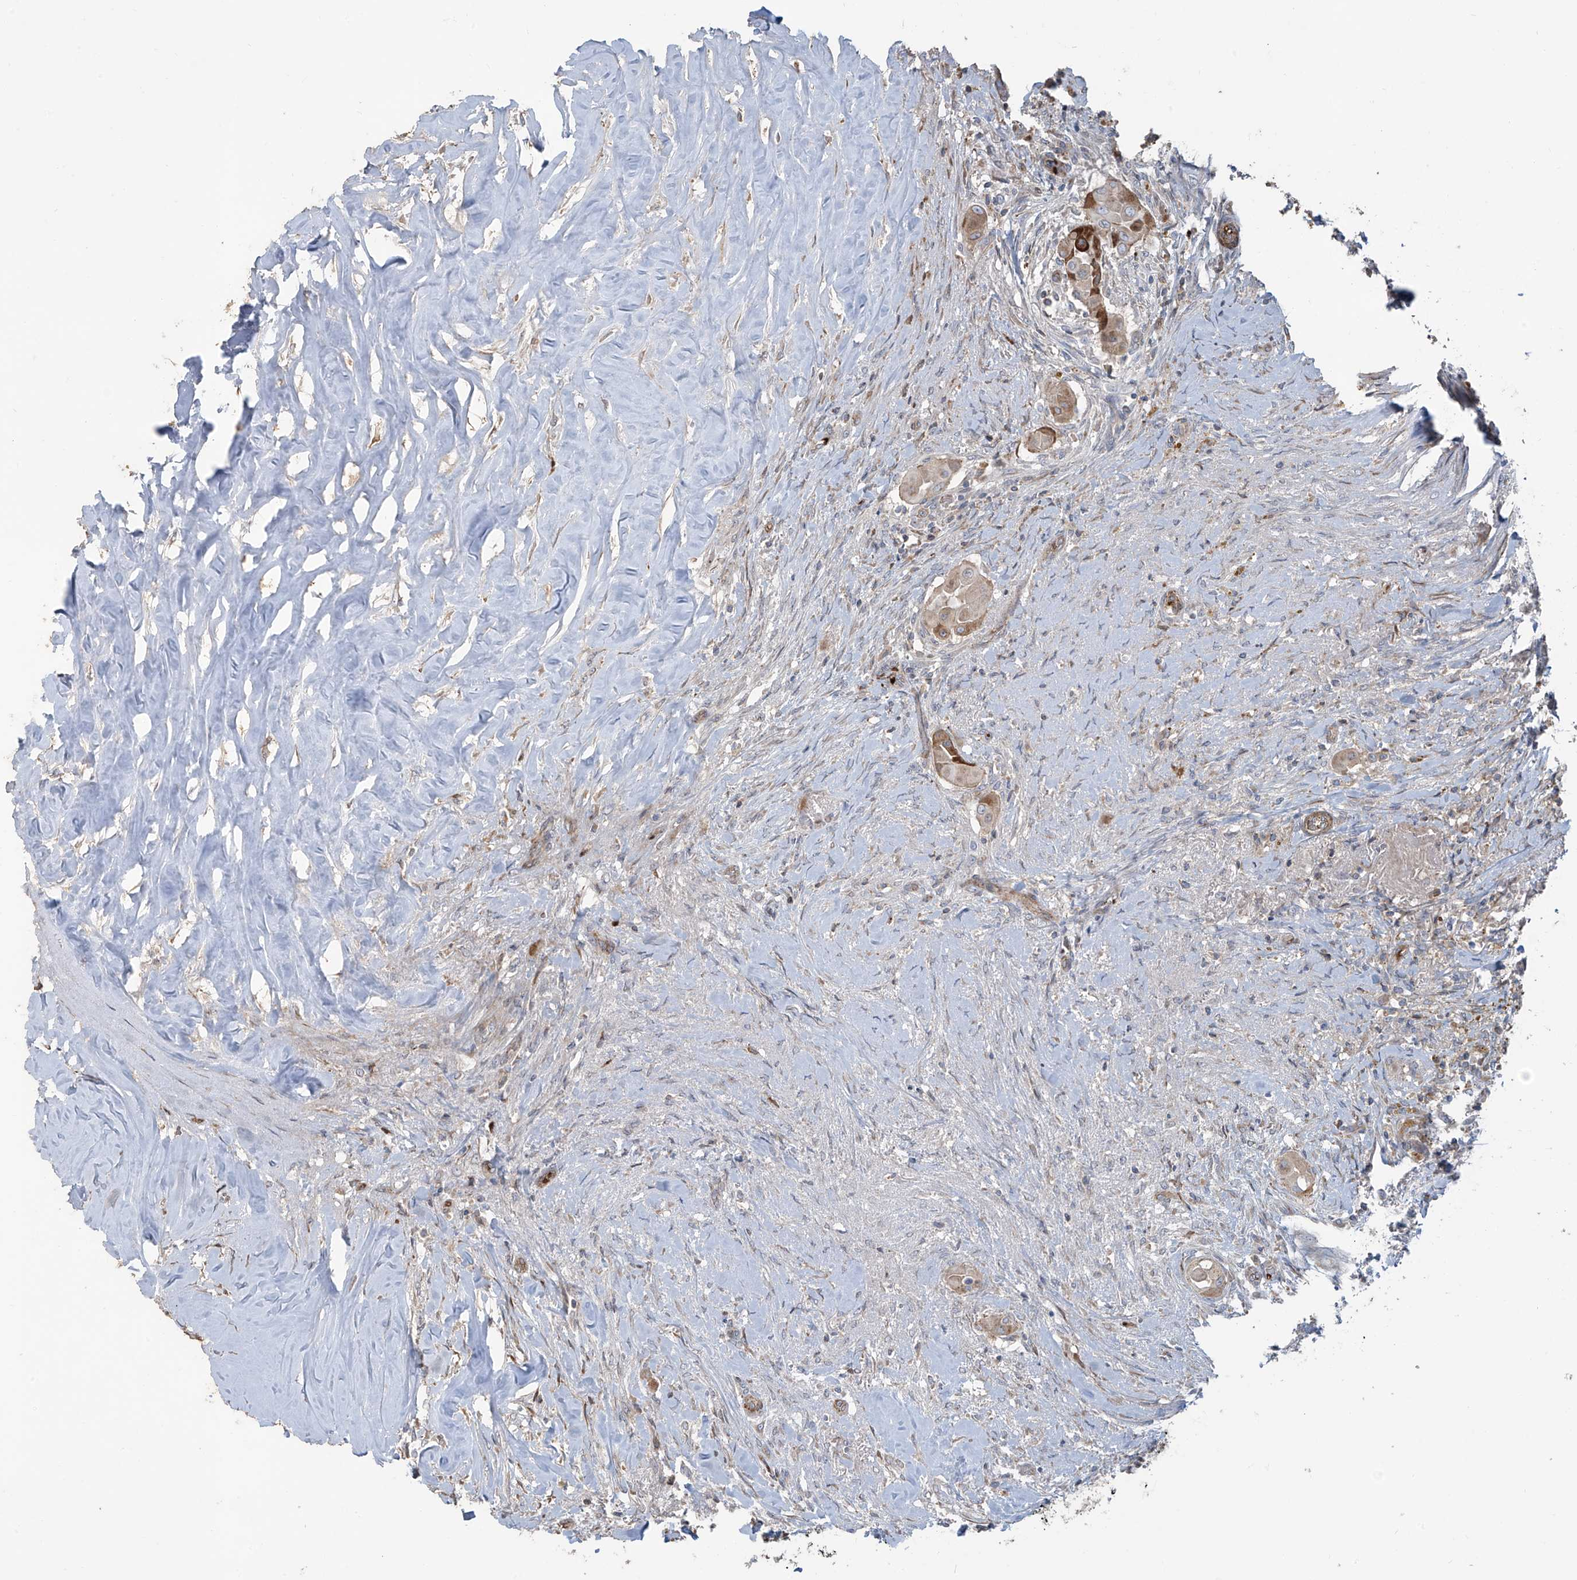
{"staining": {"intensity": "moderate", "quantity": "<25%", "location": "cytoplasmic/membranous"}, "tissue": "thyroid cancer", "cell_type": "Tumor cells", "image_type": "cancer", "snomed": [{"axis": "morphology", "description": "Papillary adenocarcinoma, NOS"}, {"axis": "topography", "description": "Thyroid gland"}], "caption": "Immunohistochemical staining of thyroid cancer displays low levels of moderate cytoplasmic/membranous expression in about <25% of tumor cells.", "gene": "ABTB1", "patient": {"sex": "female", "age": 59}}